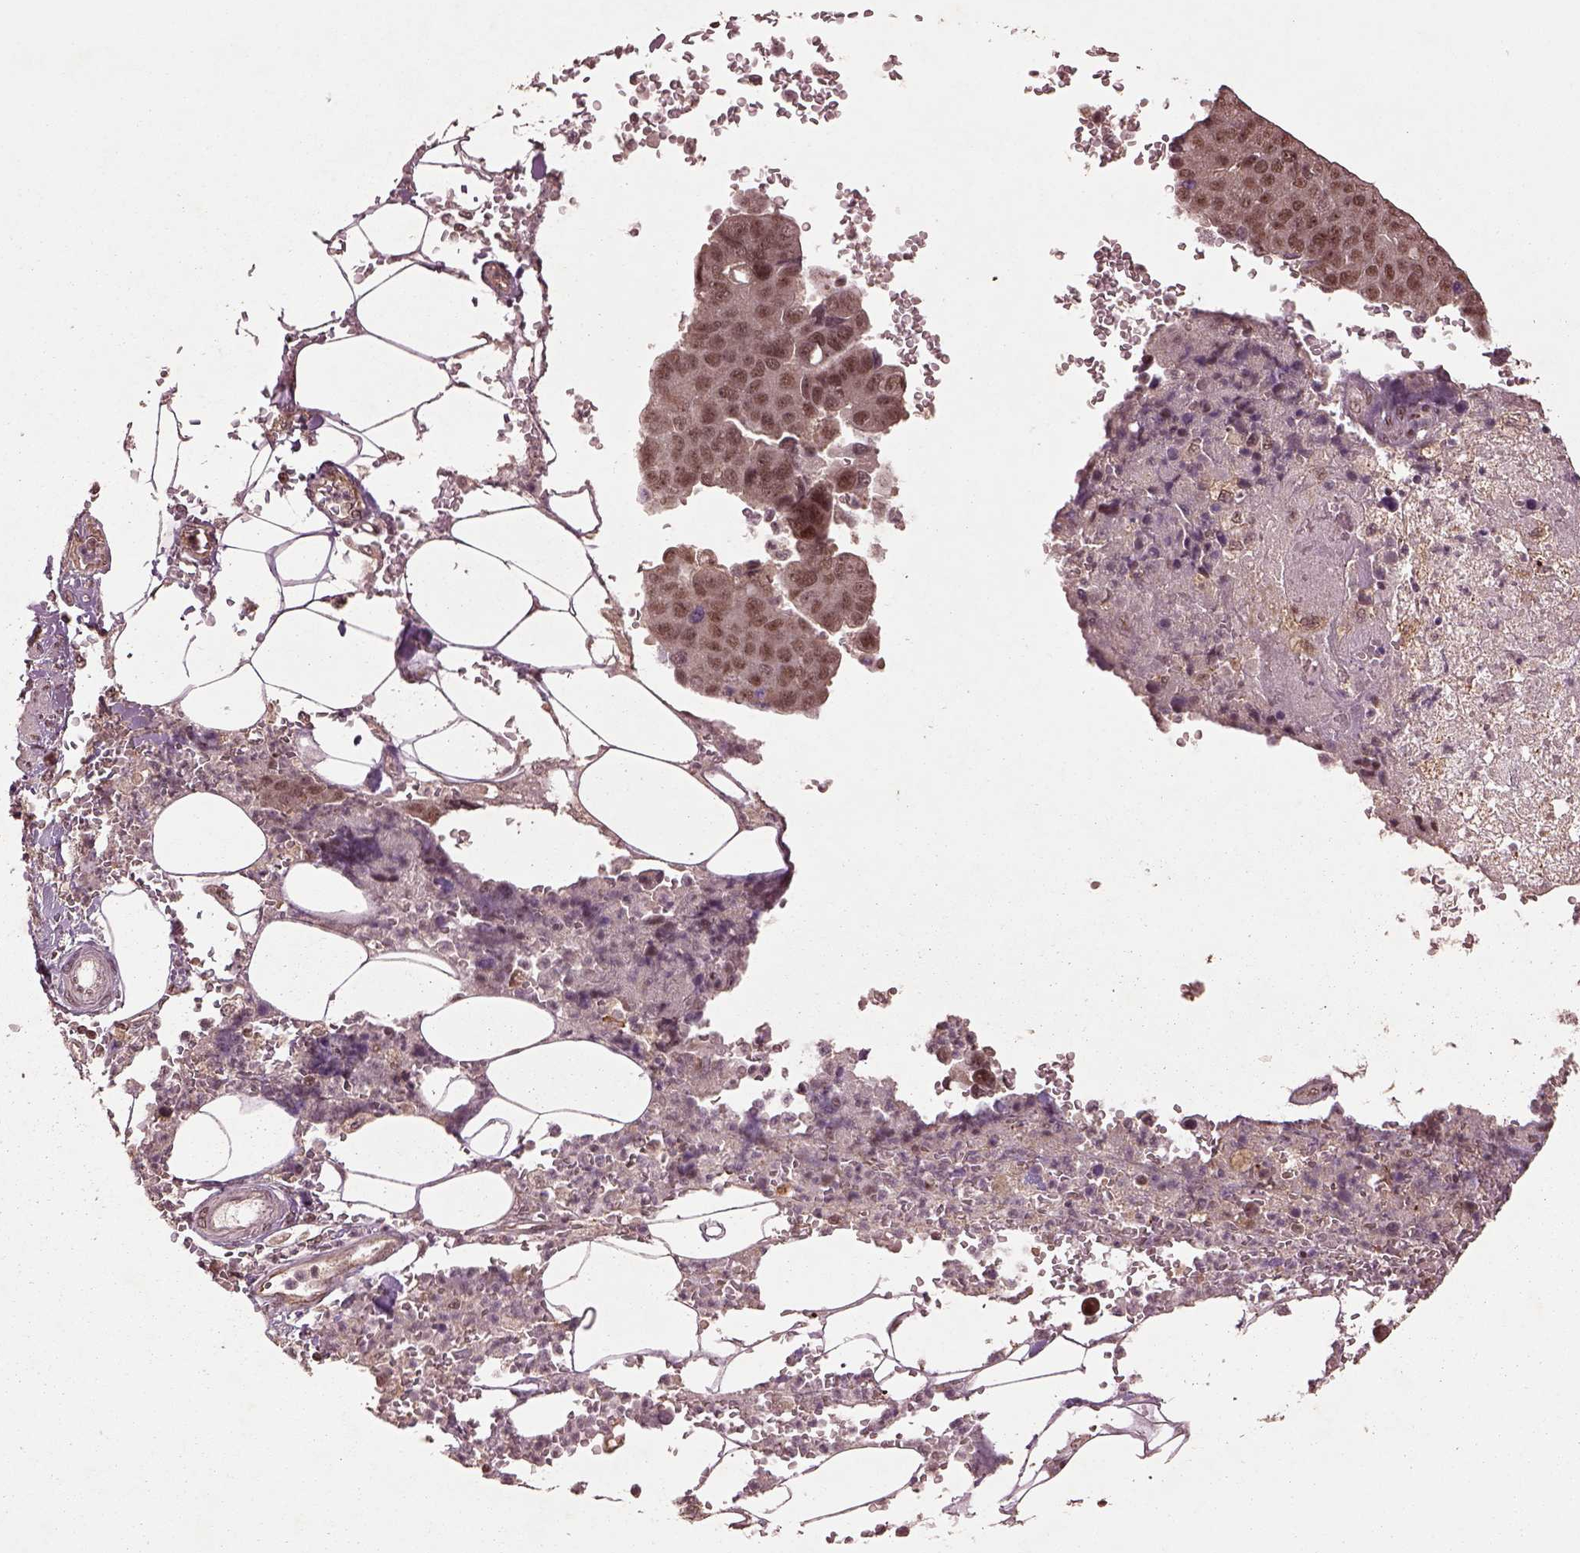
{"staining": {"intensity": "moderate", "quantity": ">75%", "location": "nuclear"}, "tissue": "pancreatic cancer", "cell_type": "Tumor cells", "image_type": "cancer", "snomed": [{"axis": "morphology", "description": "Adenocarcinoma, NOS"}, {"axis": "topography", "description": "Pancreas"}], "caption": "Immunohistochemistry (IHC) micrograph of adenocarcinoma (pancreatic) stained for a protein (brown), which exhibits medium levels of moderate nuclear expression in approximately >75% of tumor cells.", "gene": "BRD9", "patient": {"sex": "female", "age": 61}}